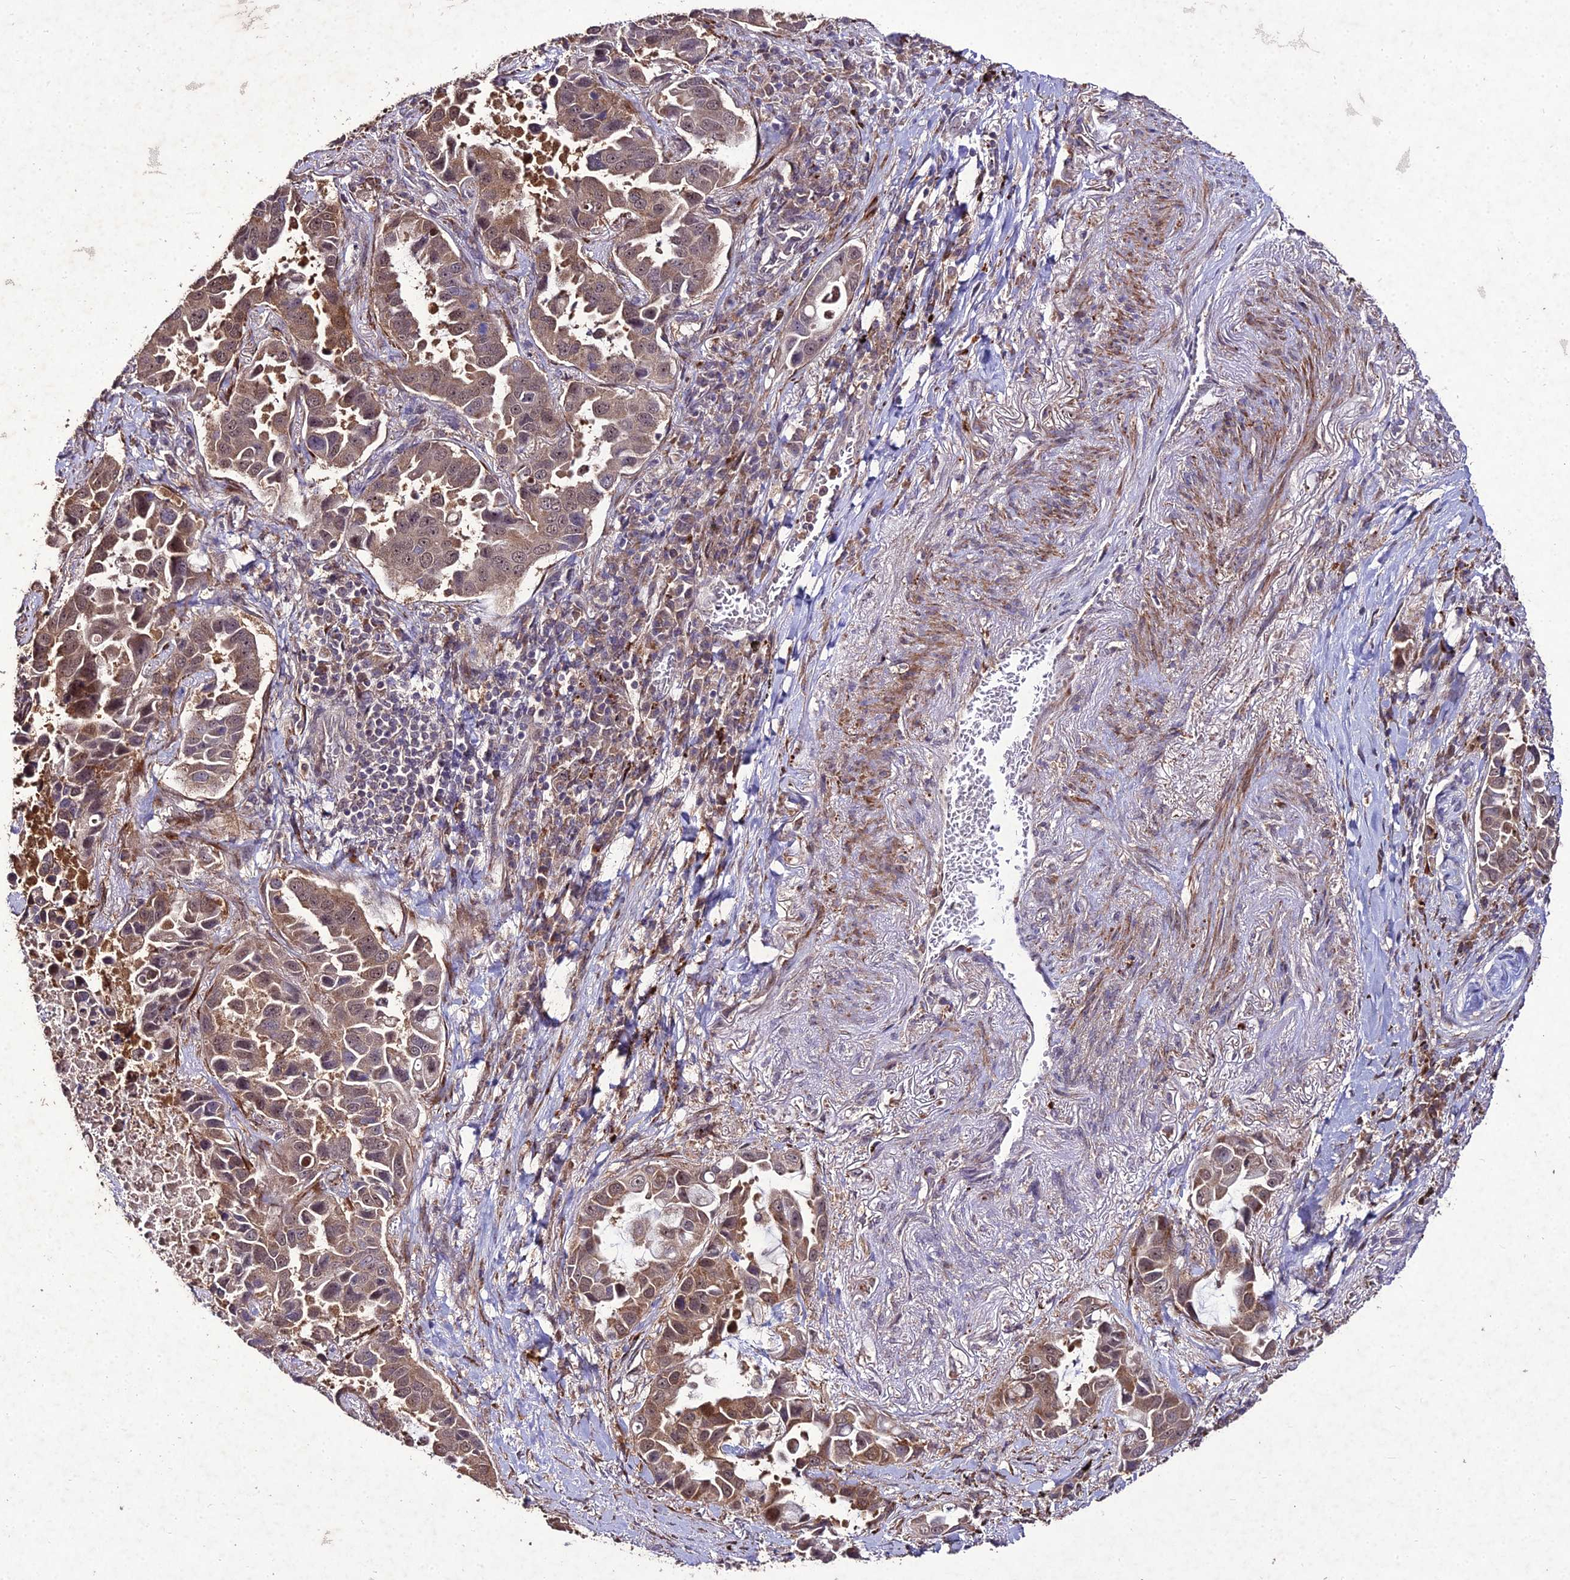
{"staining": {"intensity": "moderate", "quantity": "25%-75%", "location": "cytoplasmic/membranous"}, "tissue": "lung cancer", "cell_type": "Tumor cells", "image_type": "cancer", "snomed": [{"axis": "morphology", "description": "Adenocarcinoma, NOS"}, {"axis": "topography", "description": "Lung"}], "caption": "DAB immunohistochemical staining of human lung cancer demonstrates moderate cytoplasmic/membranous protein staining in about 25%-75% of tumor cells. (brown staining indicates protein expression, while blue staining denotes nuclei).", "gene": "ZNF766", "patient": {"sex": "male", "age": 64}}